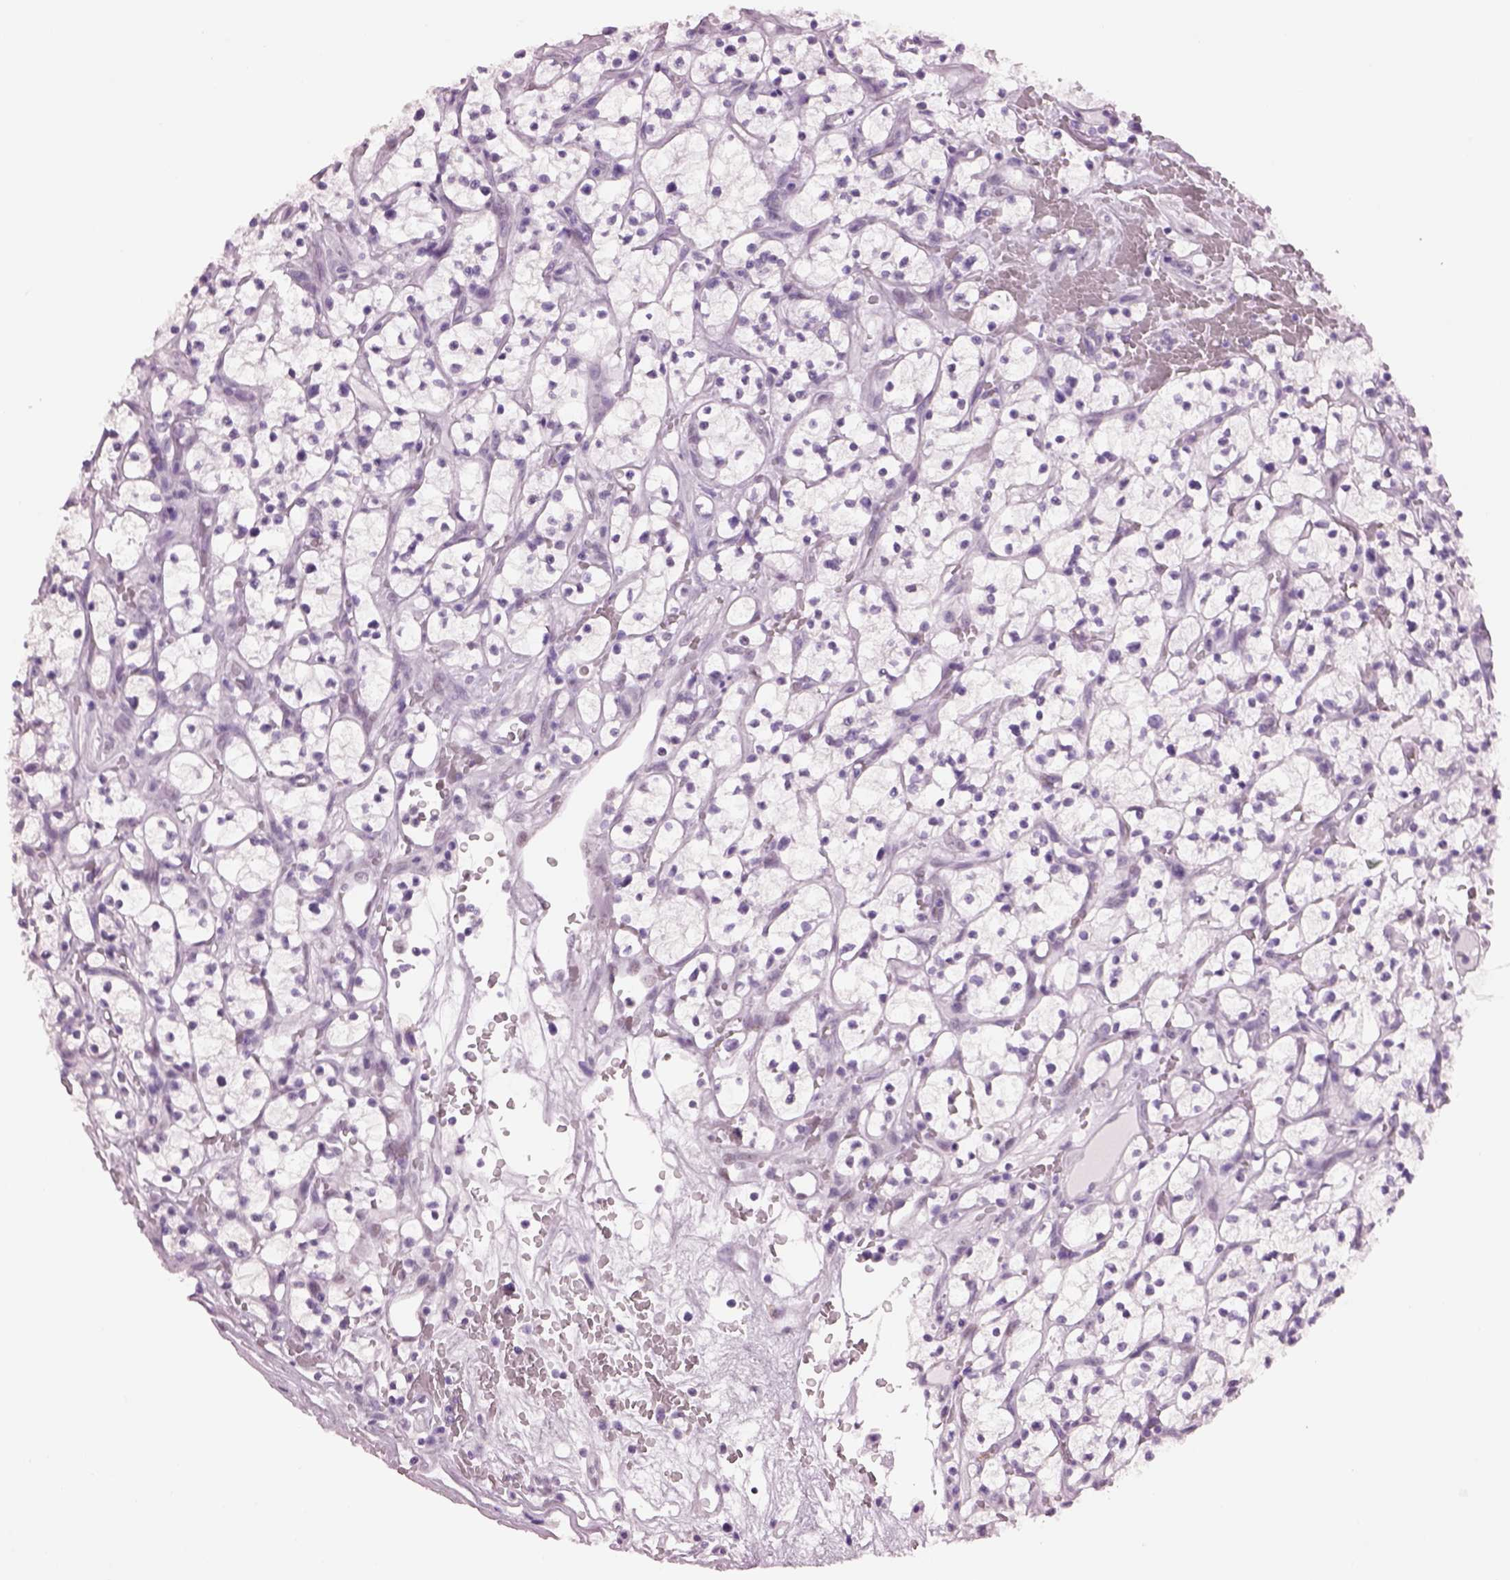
{"staining": {"intensity": "negative", "quantity": "none", "location": "none"}, "tissue": "renal cancer", "cell_type": "Tumor cells", "image_type": "cancer", "snomed": [{"axis": "morphology", "description": "Adenocarcinoma, NOS"}, {"axis": "topography", "description": "Kidney"}], "caption": "This is a photomicrograph of immunohistochemistry (IHC) staining of adenocarcinoma (renal), which shows no expression in tumor cells.", "gene": "ACOD1", "patient": {"sex": "female", "age": 64}}